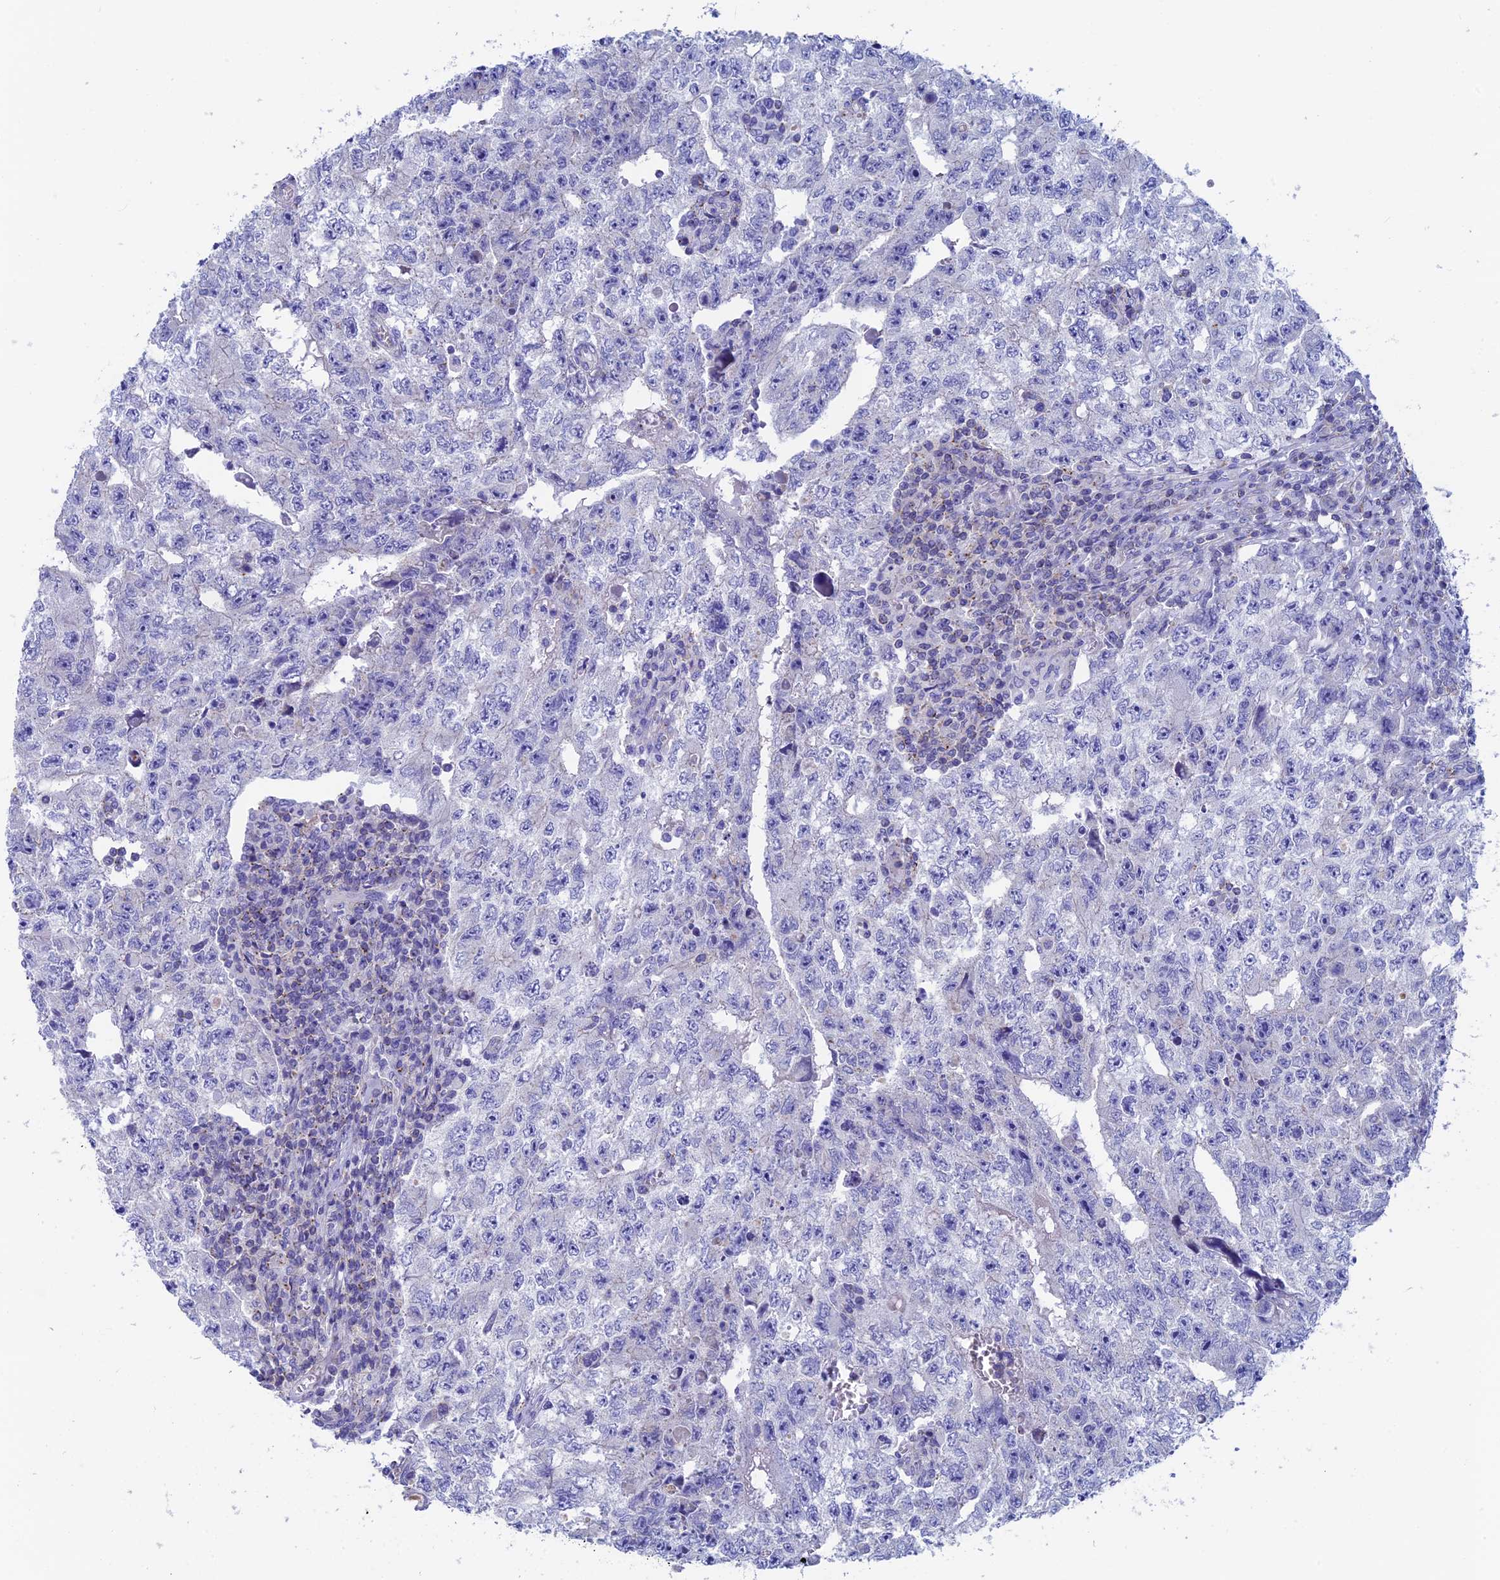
{"staining": {"intensity": "negative", "quantity": "none", "location": "none"}, "tissue": "testis cancer", "cell_type": "Tumor cells", "image_type": "cancer", "snomed": [{"axis": "morphology", "description": "Carcinoma, Embryonal, NOS"}, {"axis": "topography", "description": "Testis"}], "caption": "DAB immunohistochemical staining of human testis cancer (embryonal carcinoma) demonstrates no significant staining in tumor cells.", "gene": "SEPTIN1", "patient": {"sex": "male", "age": 17}}